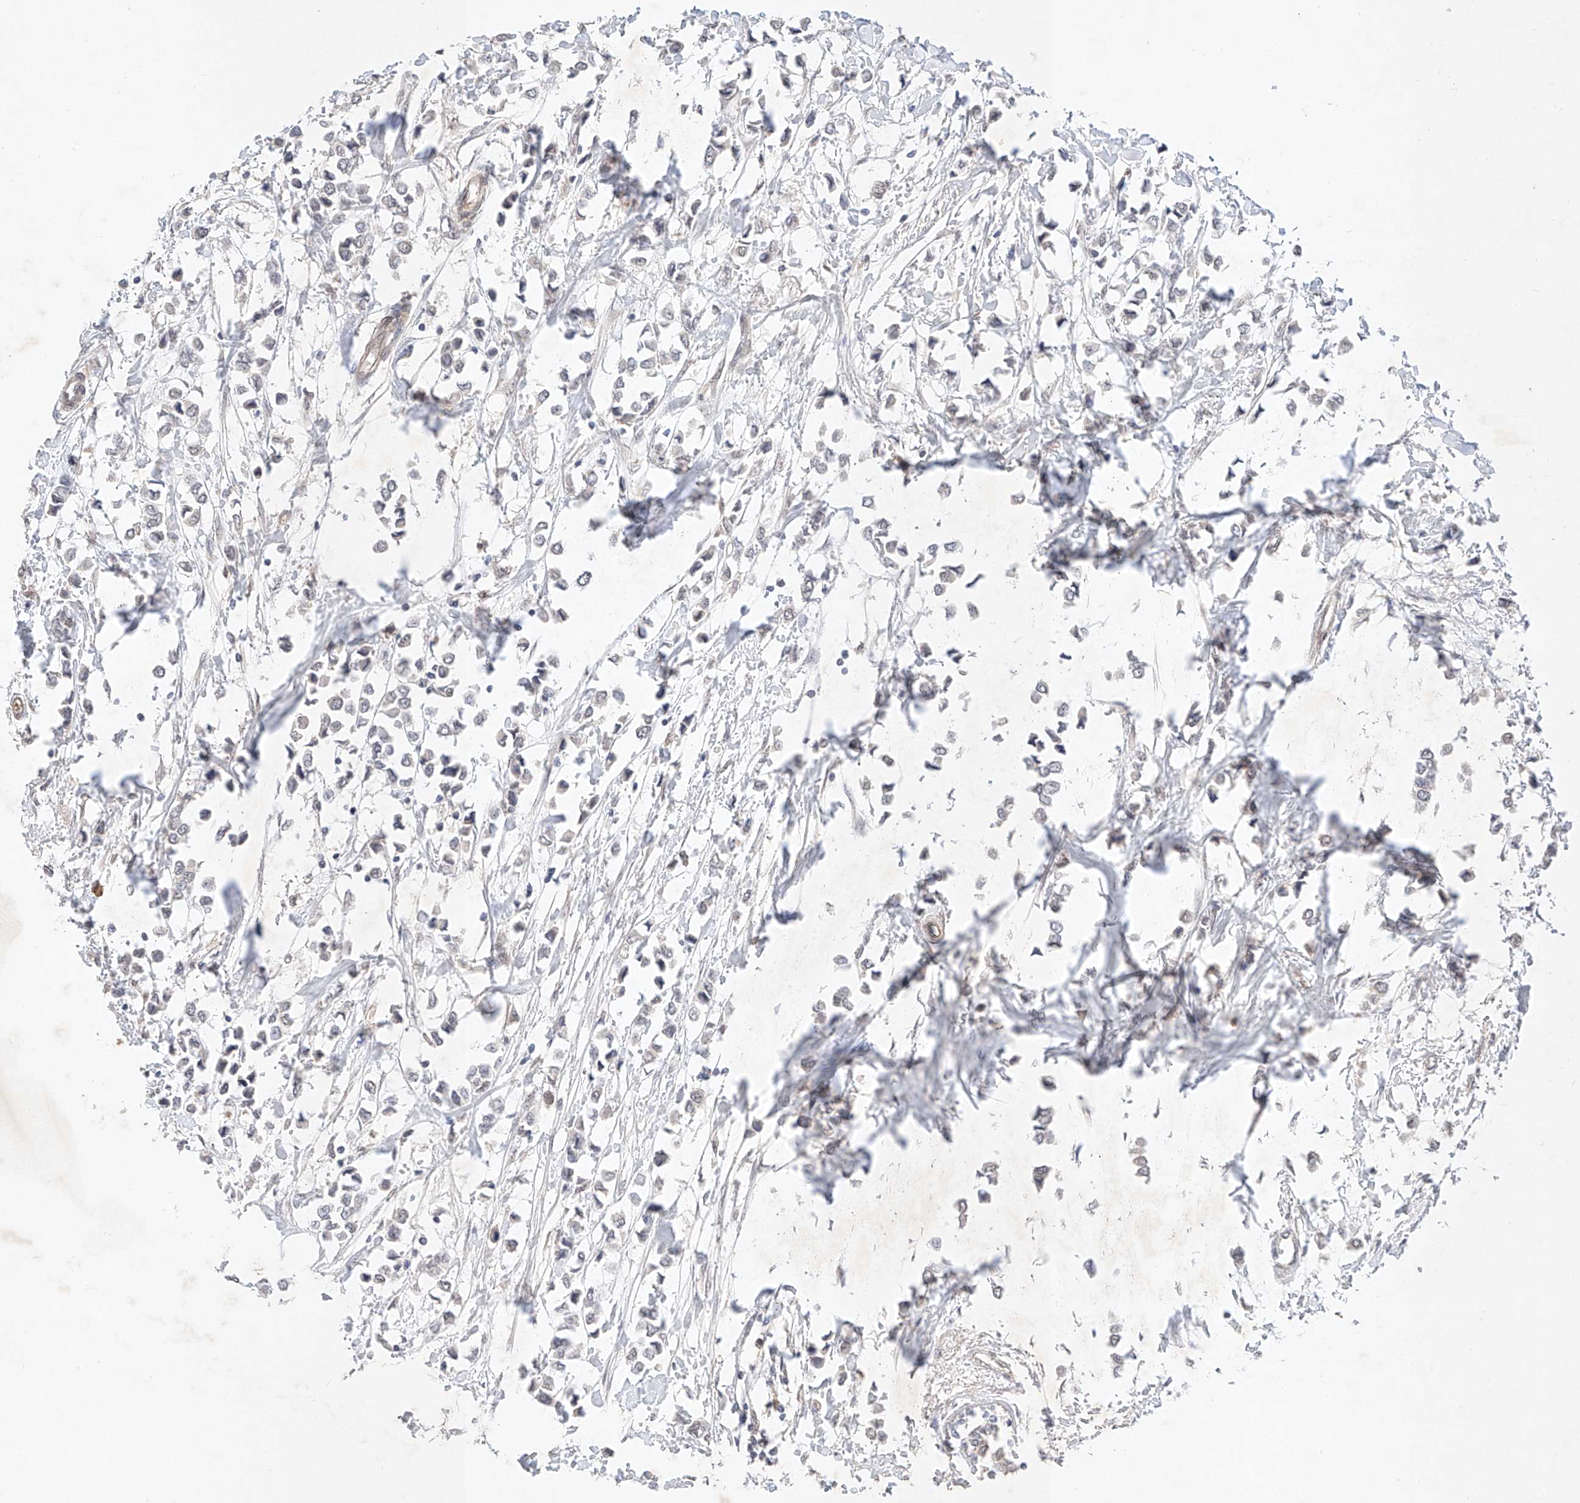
{"staining": {"intensity": "negative", "quantity": "none", "location": "none"}, "tissue": "breast cancer", "cell_type": "Tumor cells", "image_type": "cancer", "snomed": [{"axis": "morphology", "description": "Lobular carcinoma"}, {"axis": "topography", "description": "Breast"}], "caption": "Immunohistochemical staining of lobular carcinoma (breast) reveals no significant expression in tumor cells.", "gene": "ZNF124", "patient": {"sex": "female", "age": 51}}